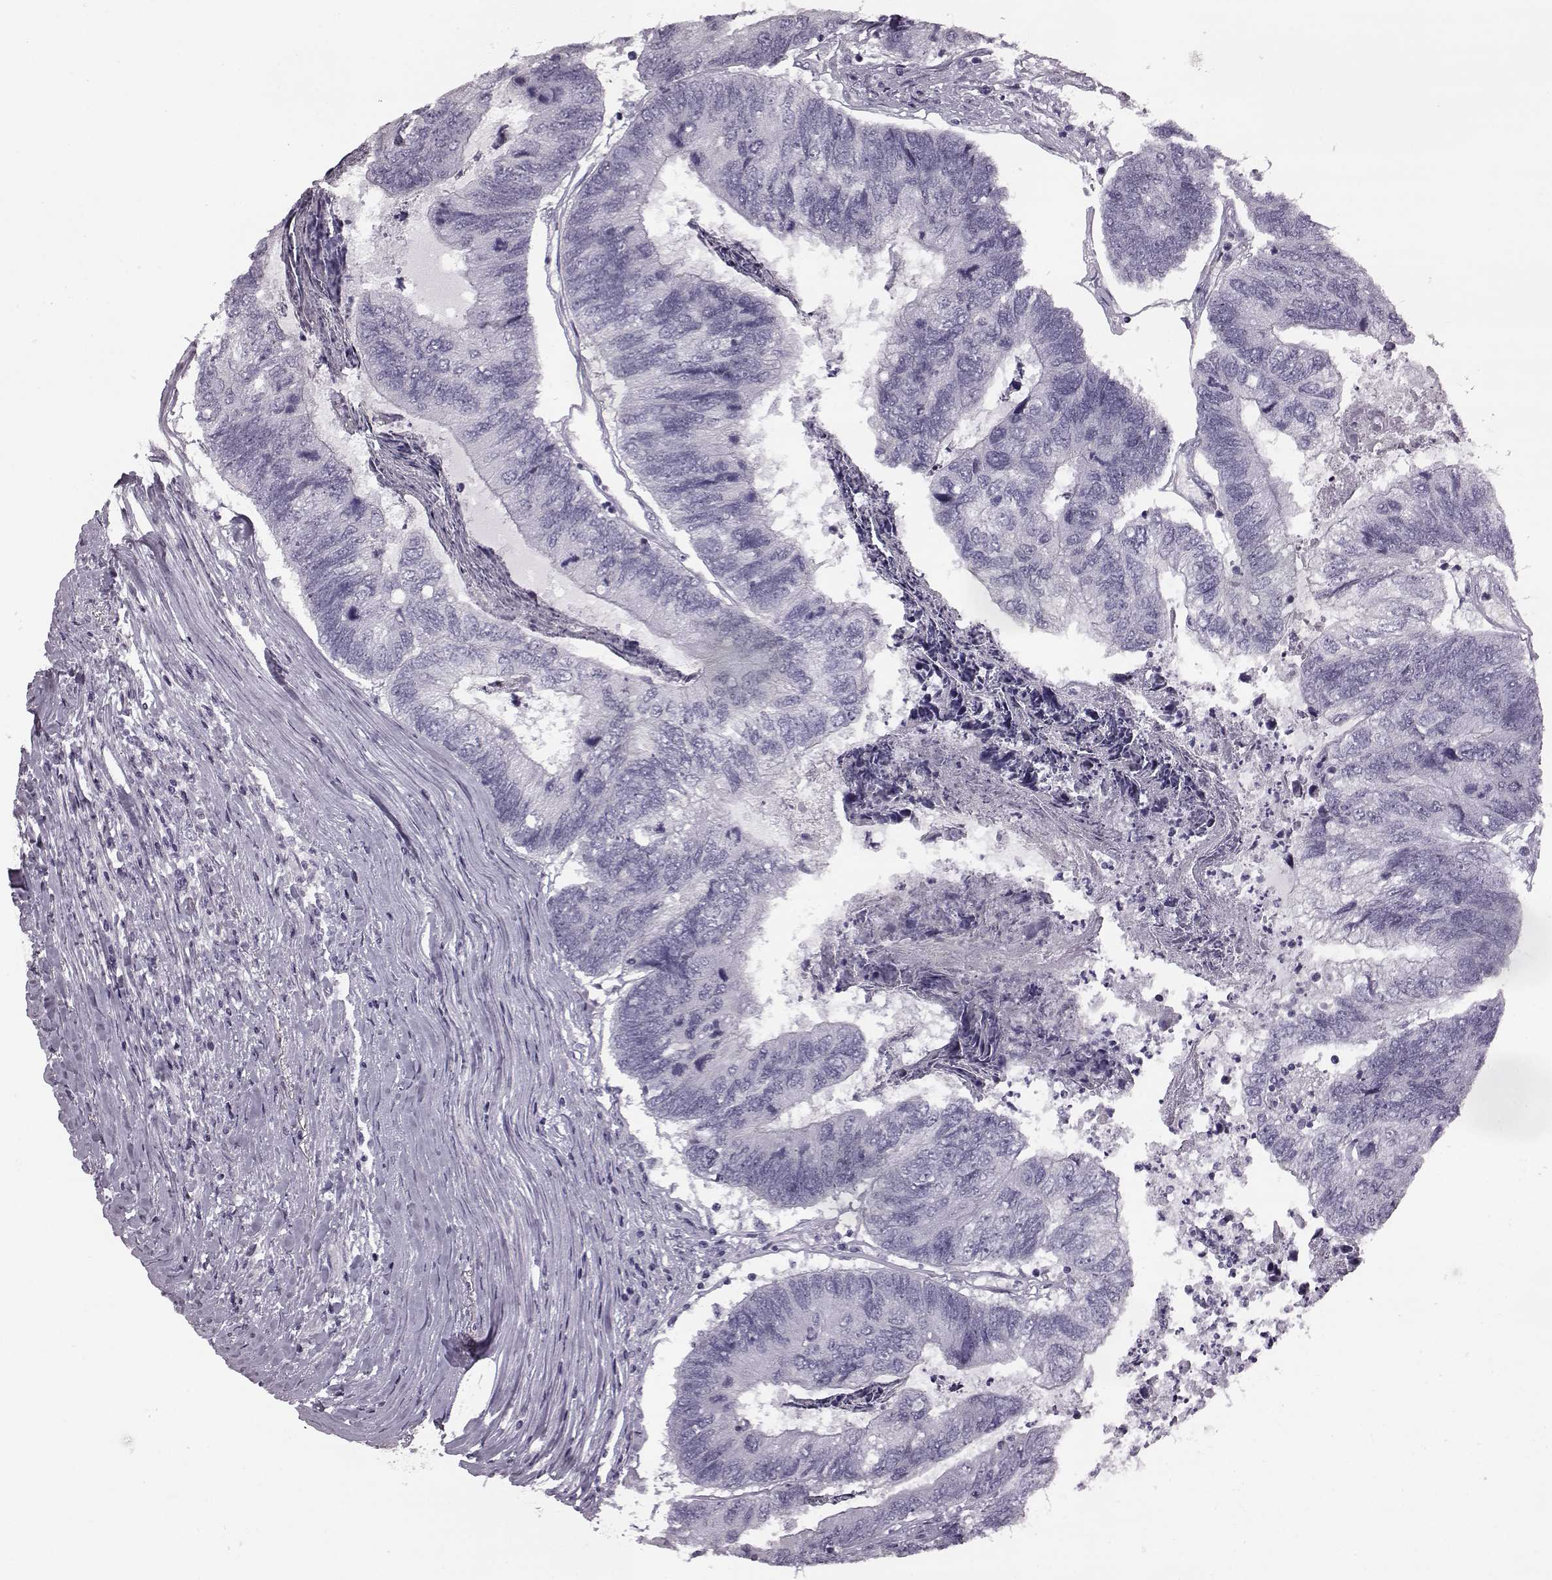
{"staining": {"intensity": "negative", "quantity": "none", "location": "none"}, "tissue": "colorectal cancer", "cell_type": "Tumor cells", "image_type": "cancer", "snomed": [{"axis": "morphology", "description": "Adenocarcinoma, NOS"}, {"axis": "topography", "description": "Colon"}], "caption": "Tumor cells show no significant positivity in colorectal adenocarcinoma. (Stains: DAB IHC with hematoxylin counter stain, Microscopy: brightfield microscopy at high magnification).", "gene": "ODAD4", "patient": {"sex": "female", "age": 67}}